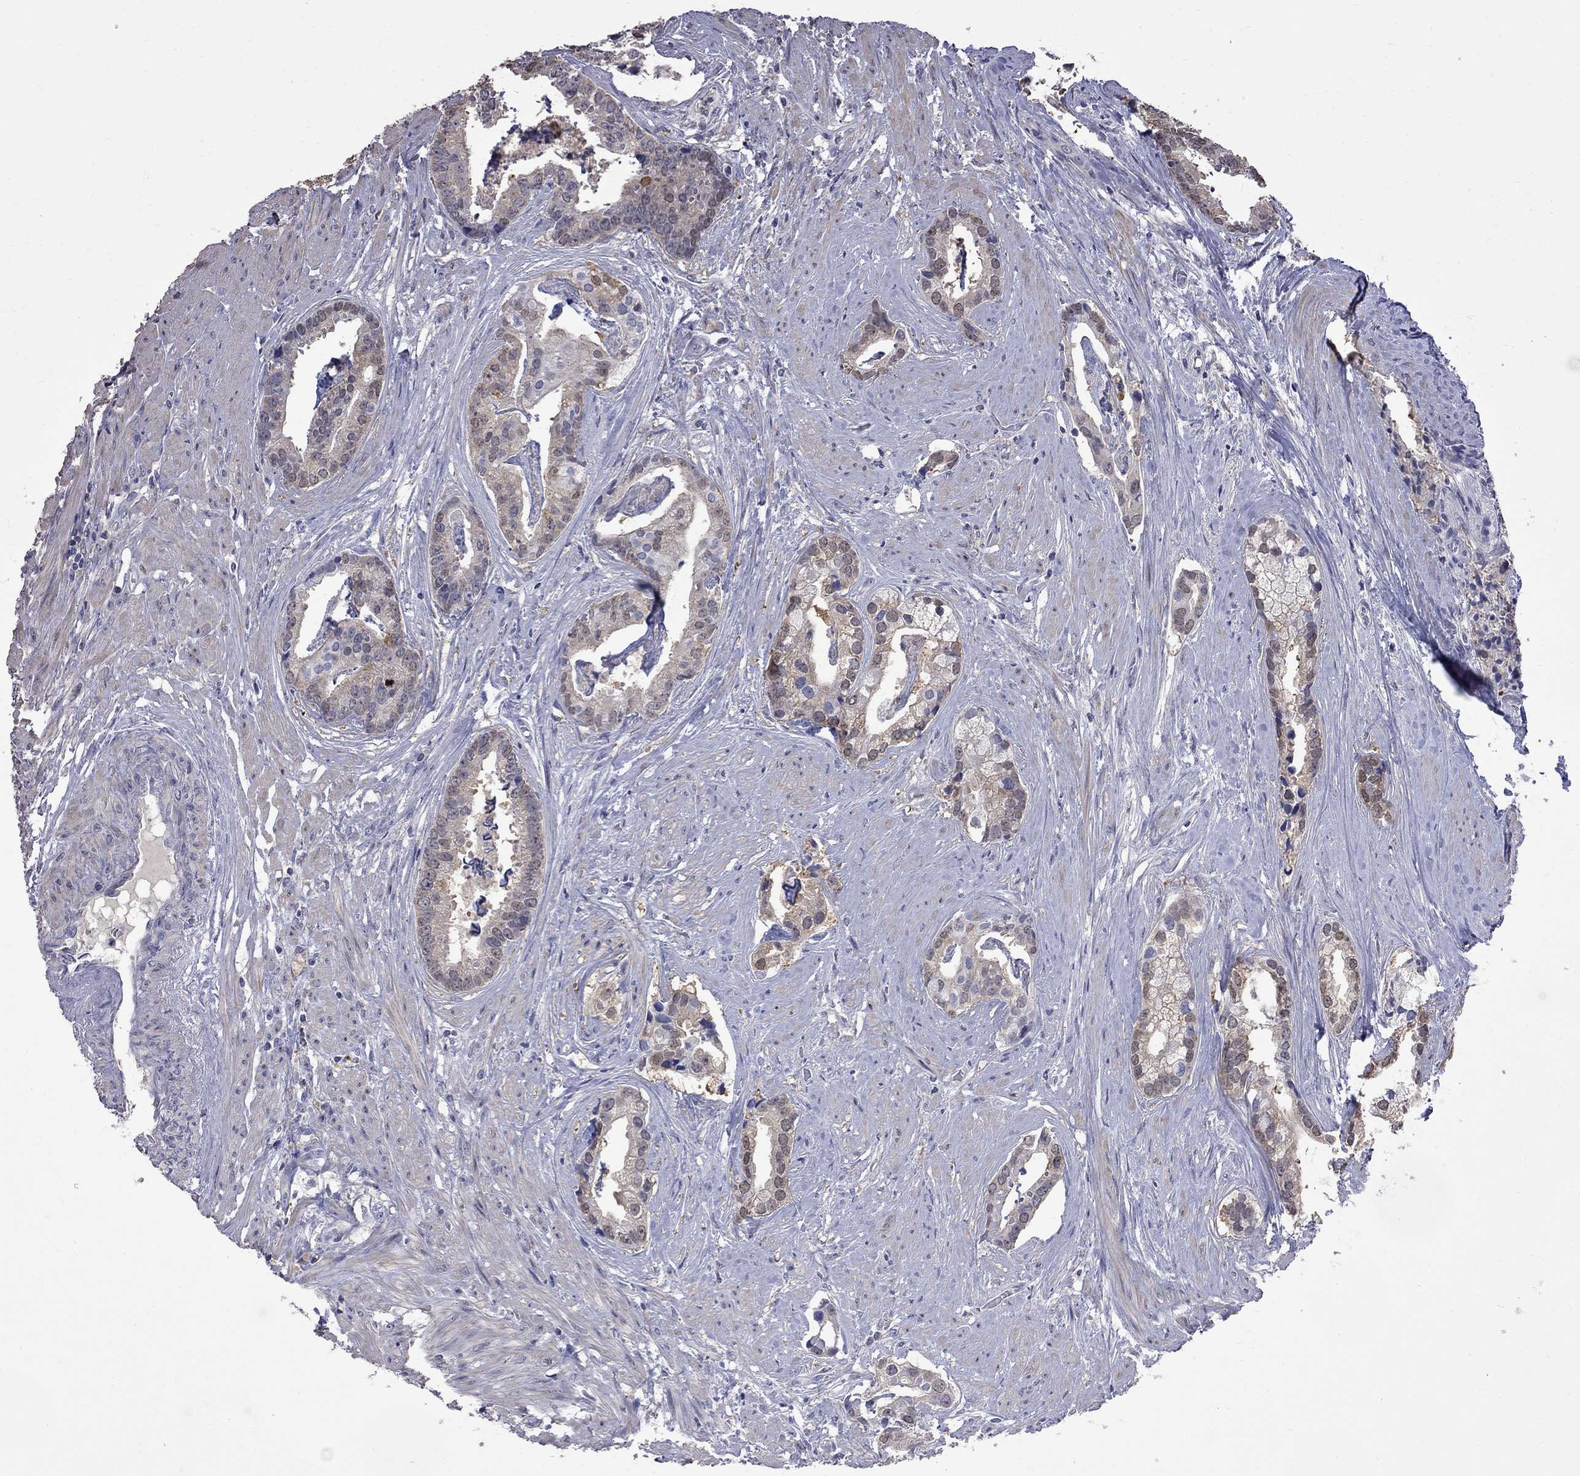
{"staining": {"intensity": "negative", "quantity": "none", "location": "none"}, "tissue": "prostate cancer", "cell_type": "Tumor cells", "image_type": "cancer", "snomed": [{"axis": "morphology", "description": "Adenocarcinoma, NOS"}, {"axis": "topography", "description": "Prostate and seminal vesicle, NOS"}, {"axis": "topography", "description": "Prostate"}], "caption": "Immunohistochemical staining of adenocarcinoma (prostate) demonstrates no significant positivity in tumor cells.", "gene": "CKAP2", "patient": {"sex": "male", "age": 44}}